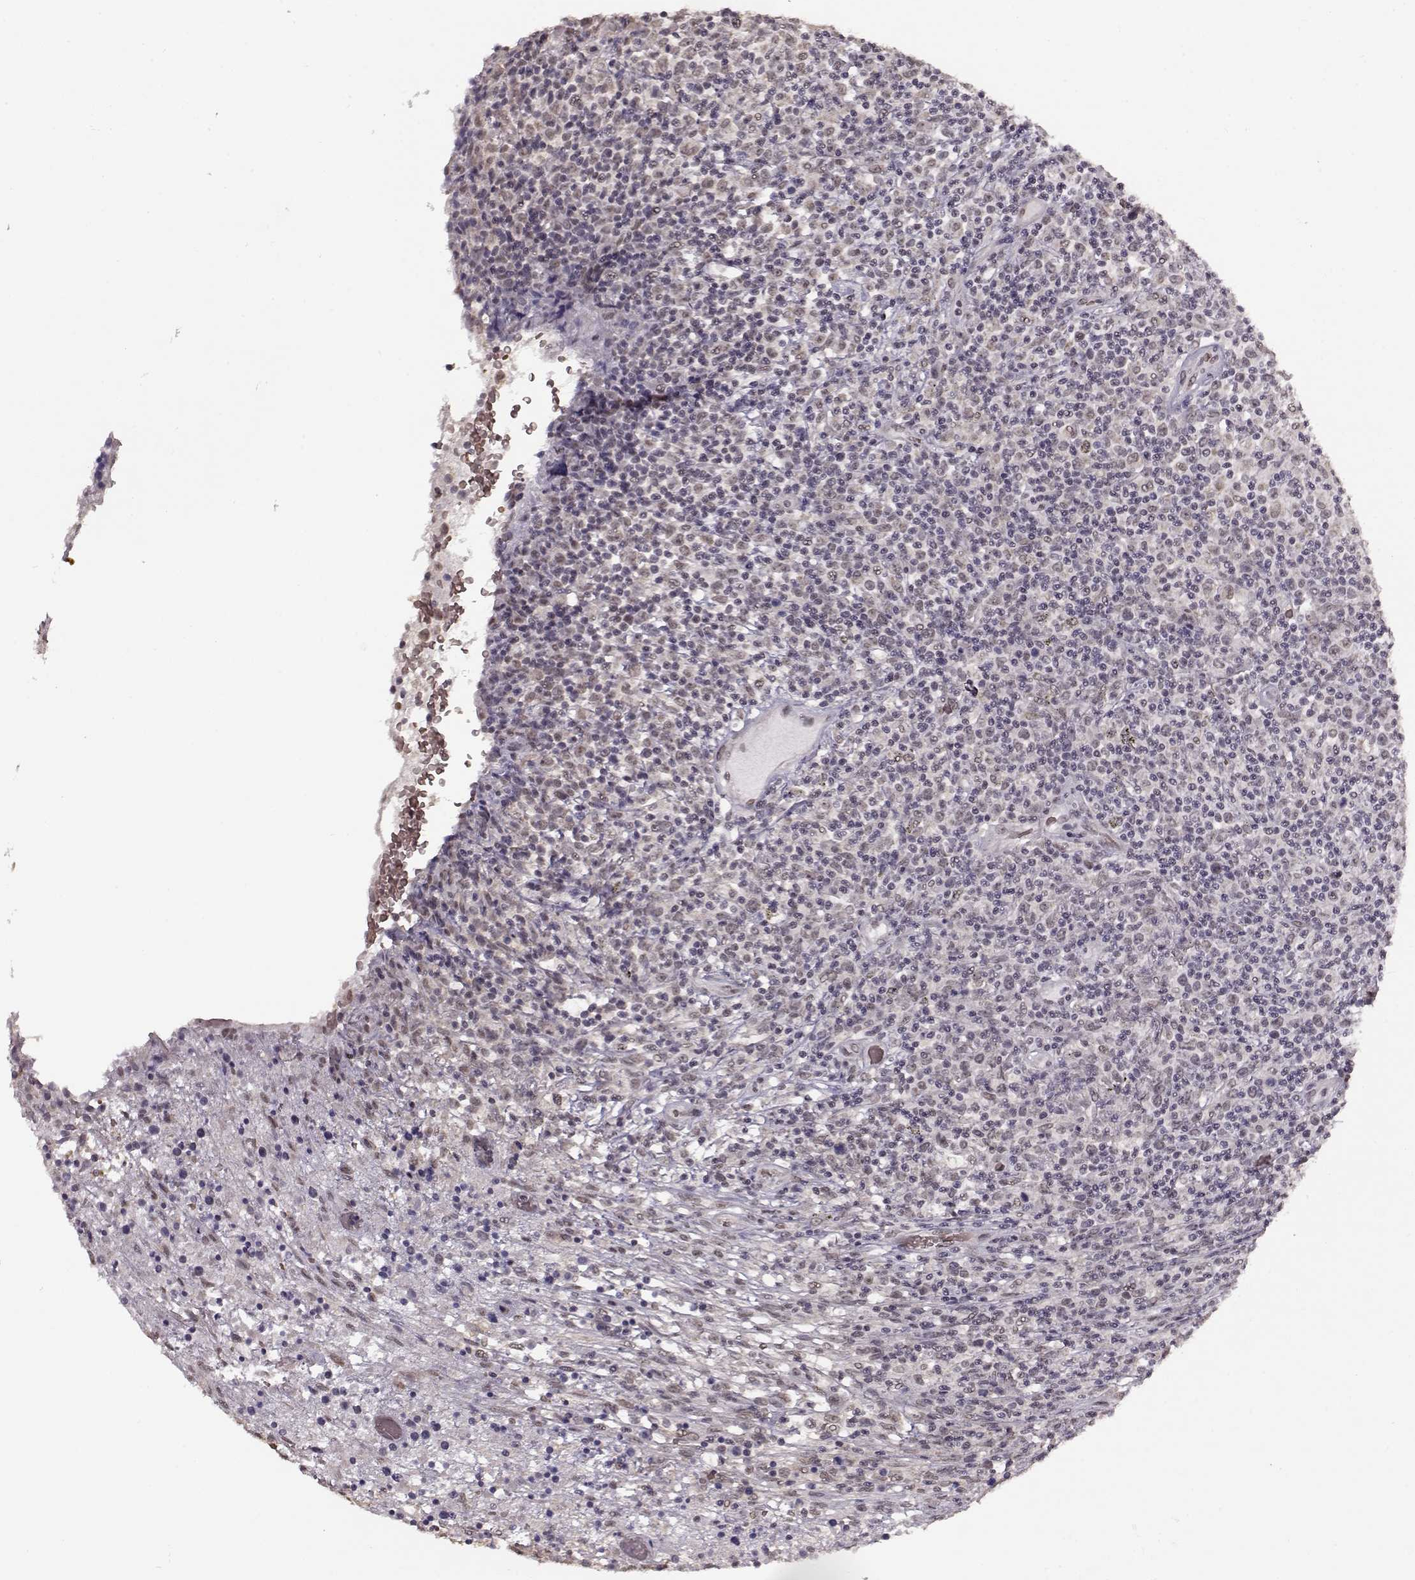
{"staining": {"intensity": "weak", "quantity": ">75%", "location": "nuclear"}, "tissue": "lymphoma", "cell_type": "Tumor cells", "image_type": "cancer", "snomed": [{"axis": "morphology", "description": "Malignant lymphoma, non-Hodgkin's type, High grade"}, {"axis": "topography", "description": "Lung"}], "caption": "High-grade malignant lymphoma, non-Hodgkin's type stained with immunohistochemistry (IHC) demonstrates weak nuclear staining in approximately >75% of tumor cells. The staining was performed using DAB (3,3'-diaminobenzidine) to visualize the protein expression in brown, while the nuclei were stained in blue with hematoxylin (Magnification: 20x).", "gene": "PCP4", "patient": {"sex": "male", "age": 79}}